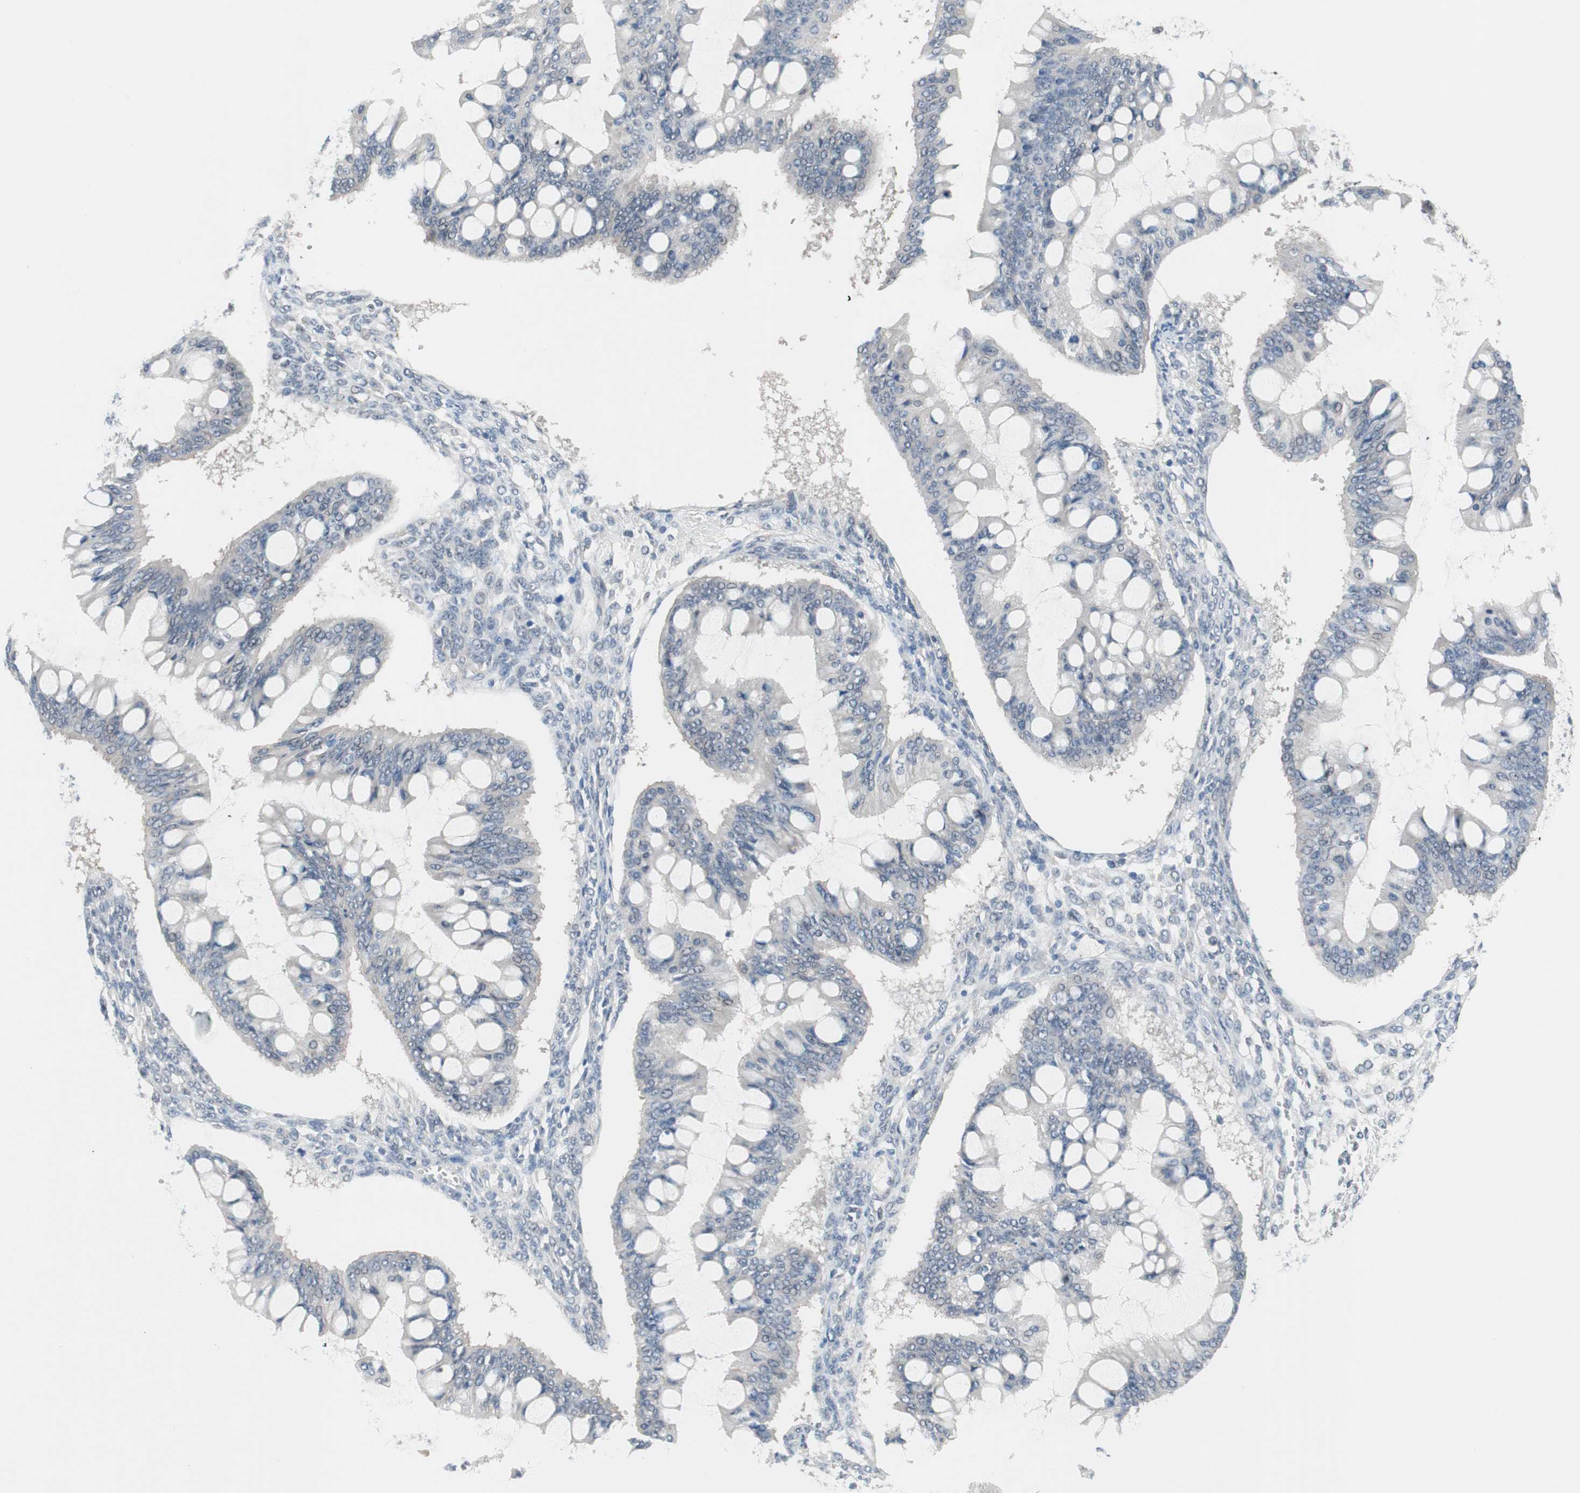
{"staining": {"intensity": "negative", "quantity": "none", "location": "none"}, "tissue": "ovarian cancer", "cell_type": "Tumor cells", "image_type": "cancer", "snomed": [{"axis": "morphology", "description": "Cystadenocarcinoma, mucinous, NOS"}, {"axis": "topography", "description": "Ovary"}], "caption": "This is a photomicrograph of immunohistochemistry (IHC) staining of ovarian cancer, which shows no positivity in tumor cells.", "gene": "GRHL1", "patient": {"sex": "female", "age": 73}}